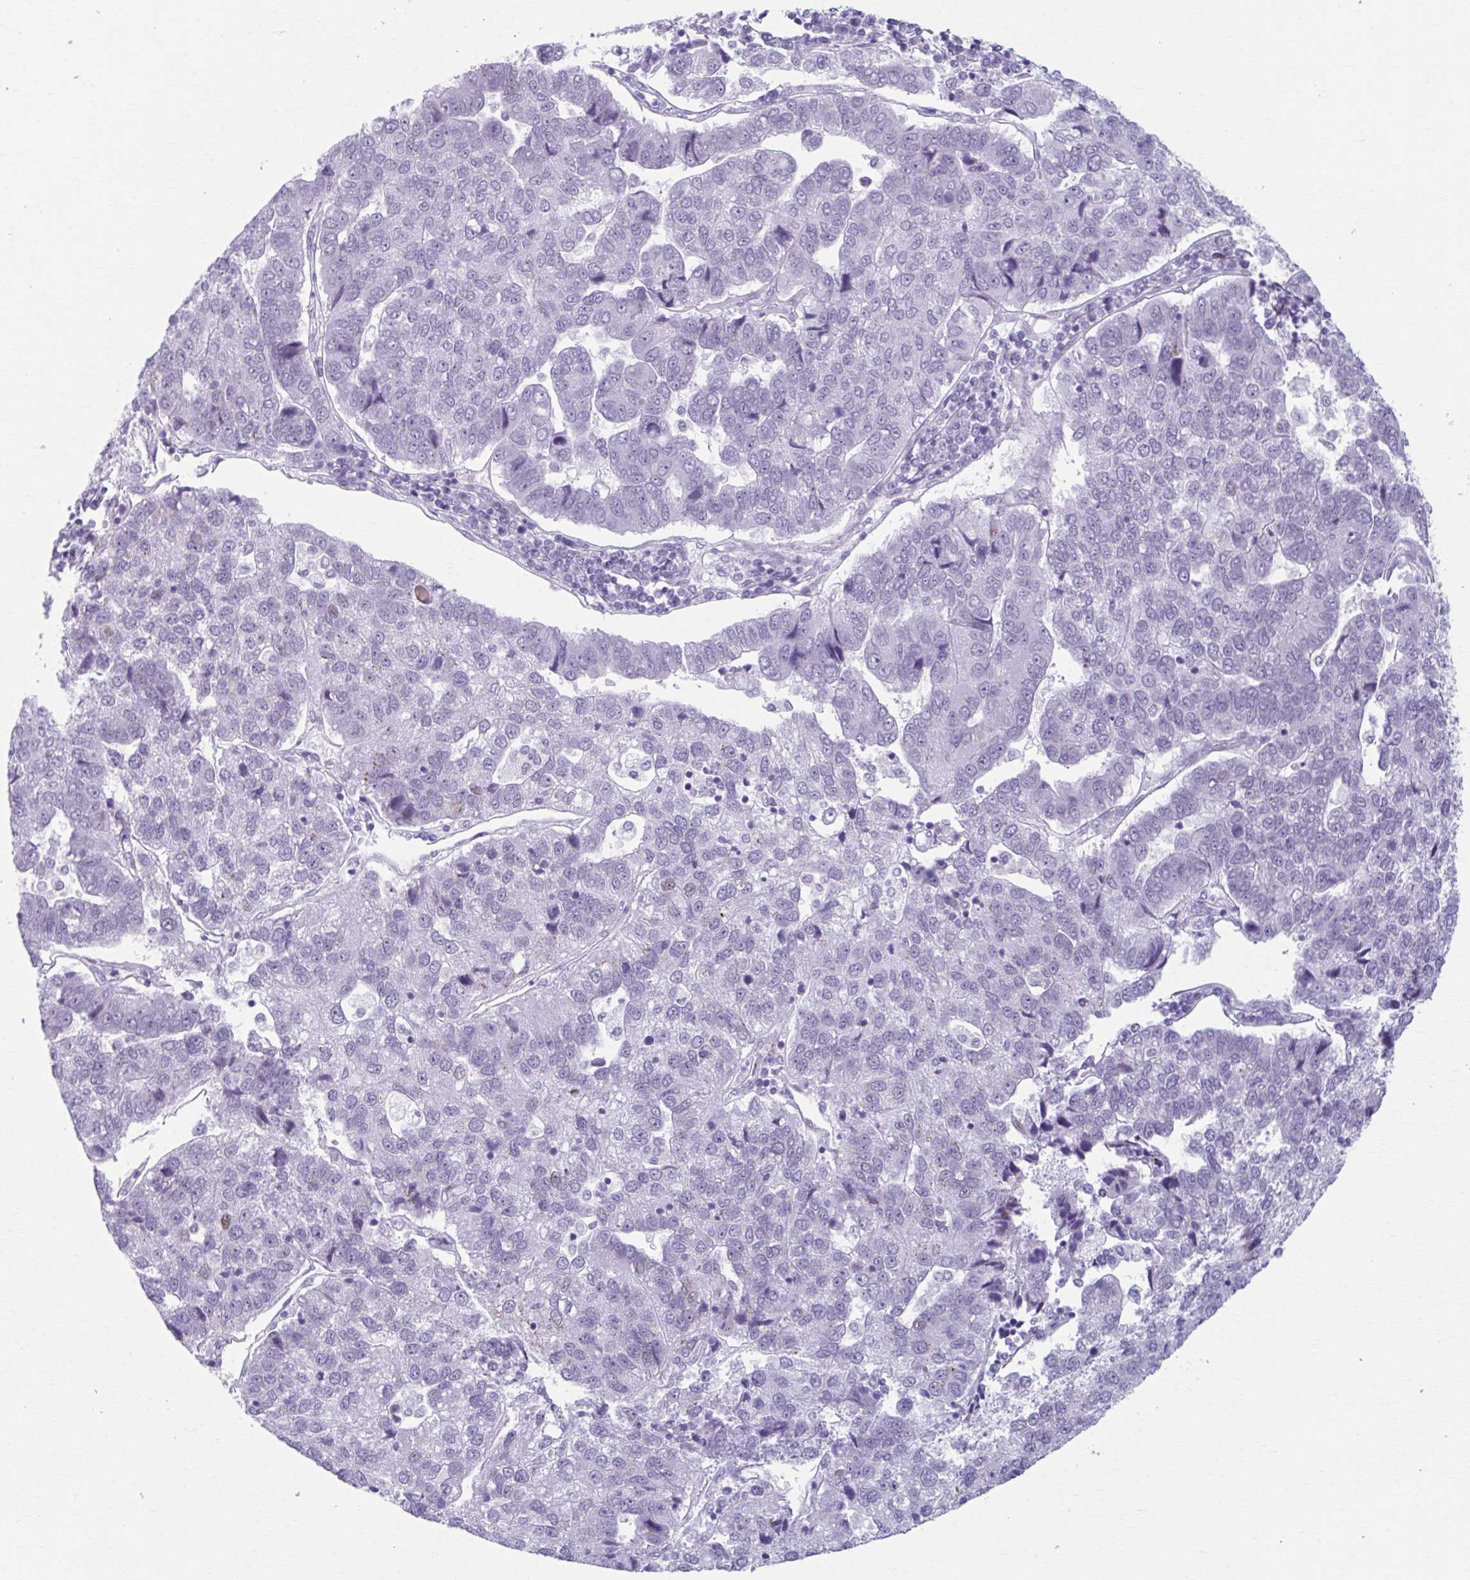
{"staining": {"intensity": "negative", "quantity": "none", "location": "none"}, "tissue": "pancreatic cancer", "cell_type": "Tumor cells", "image_type": "cancer", "snomed": [{"axis": "morphology", "description": "Adenocarcinoma, NOS"}, {"axis": "topography", "description": "Pancreas"}], "caption": "IHC of human pancreatic adenocarcinoma exhibits no staining in tumor cells. Brightfield microscopy of immunohistochemistry (IHC) stained with DAB (brown) and hematoxylin (blue), captured at high magnification.", "gene": "ZNF682", "patient": {"sex": "female", "age": 61}}